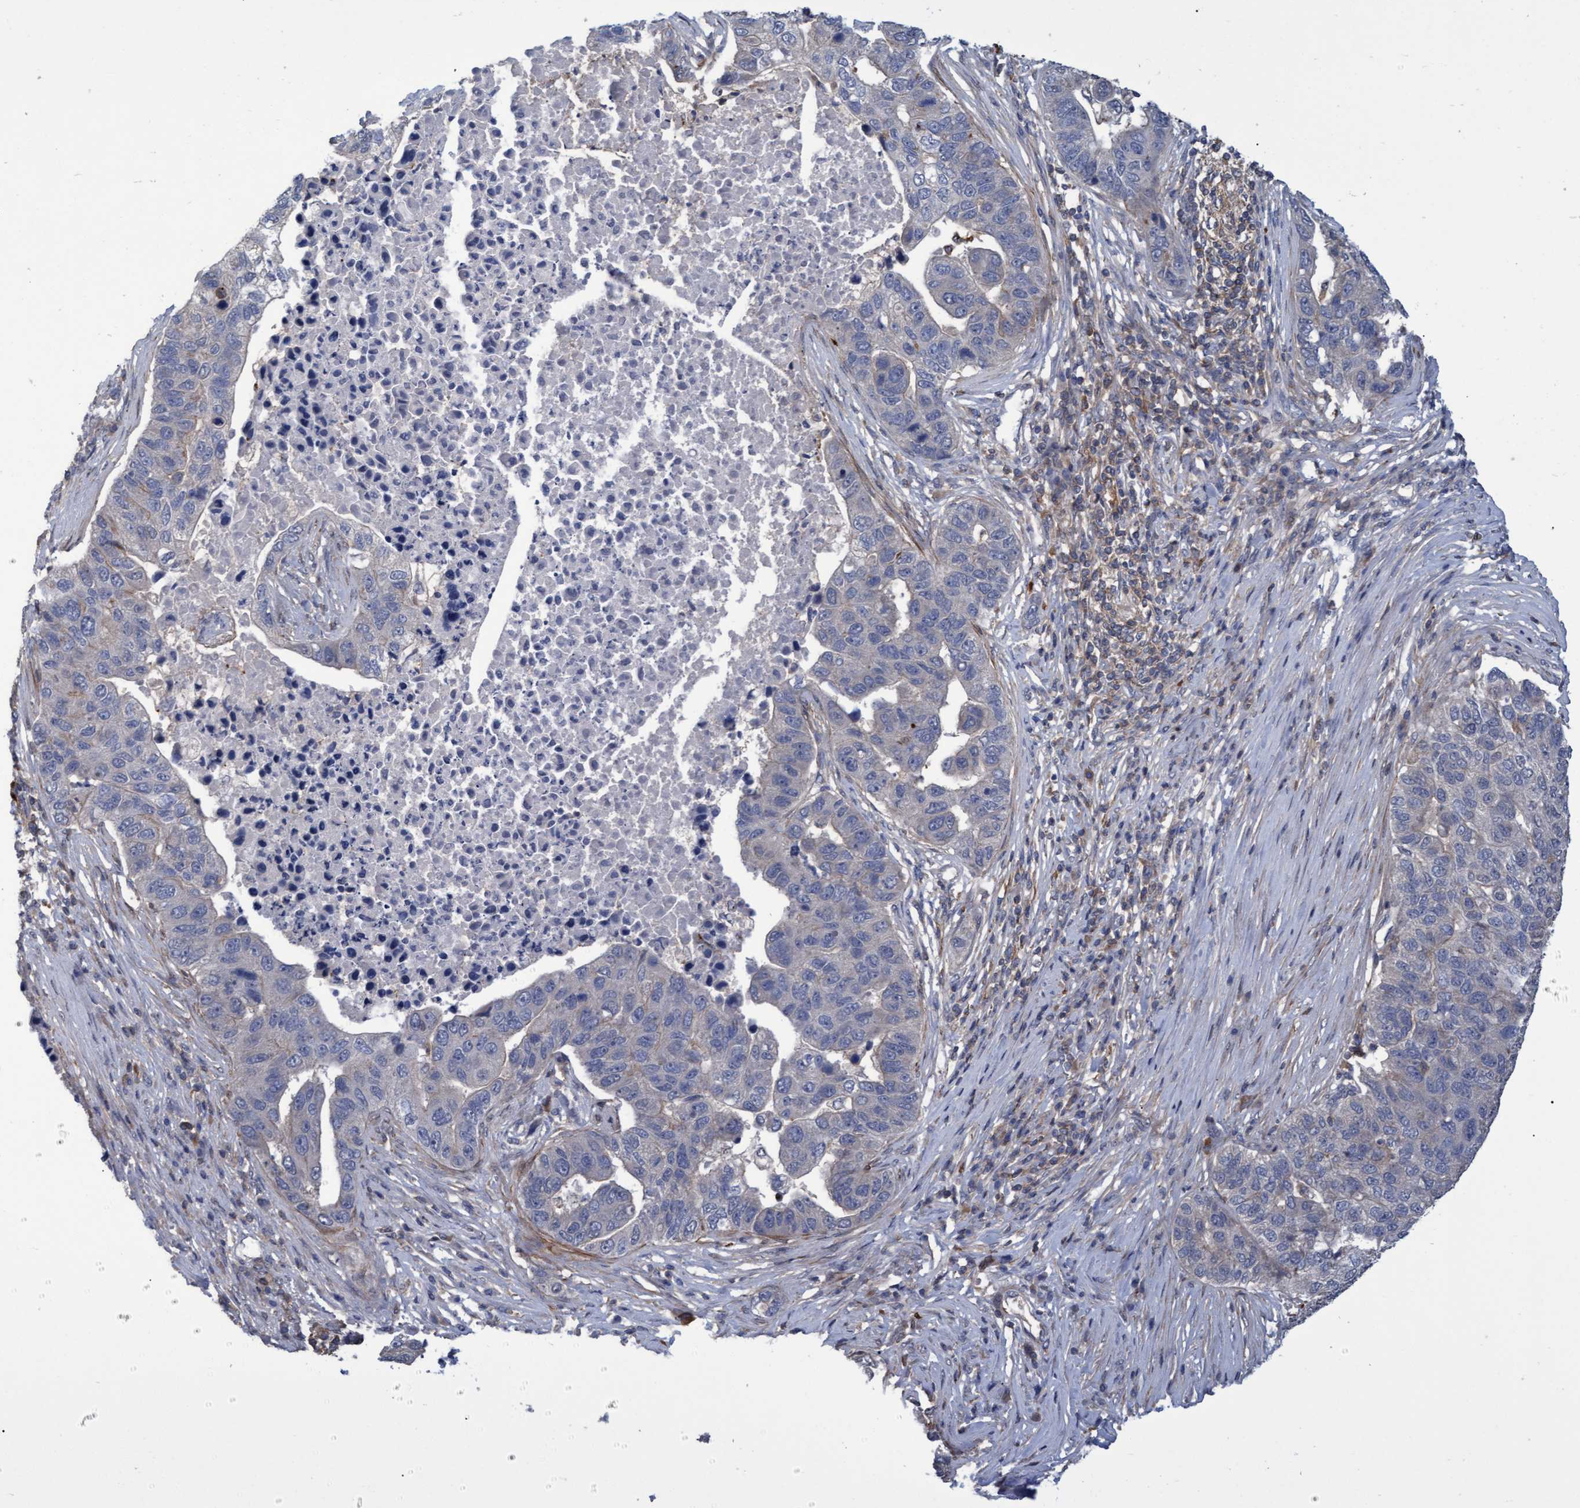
{"staining": {"intensity": "negative", "quantity": "none", "location": "none"}, "tissue": "pancreatic cancer", "cell_type": "Tumor cells", "image_type": "cancer", "snomed": [{"axis": "morphology", "description": "Adenocarcinoma, NOS"}, {"axis": "topography", "description": "Pancreas"}], "caption": "Pancreatic cancer was stained to show a protein in brown. There is no significant positivity in tumor cells.", "gene": "NAA15", "patient": {"sex": "female", "age": 61}}